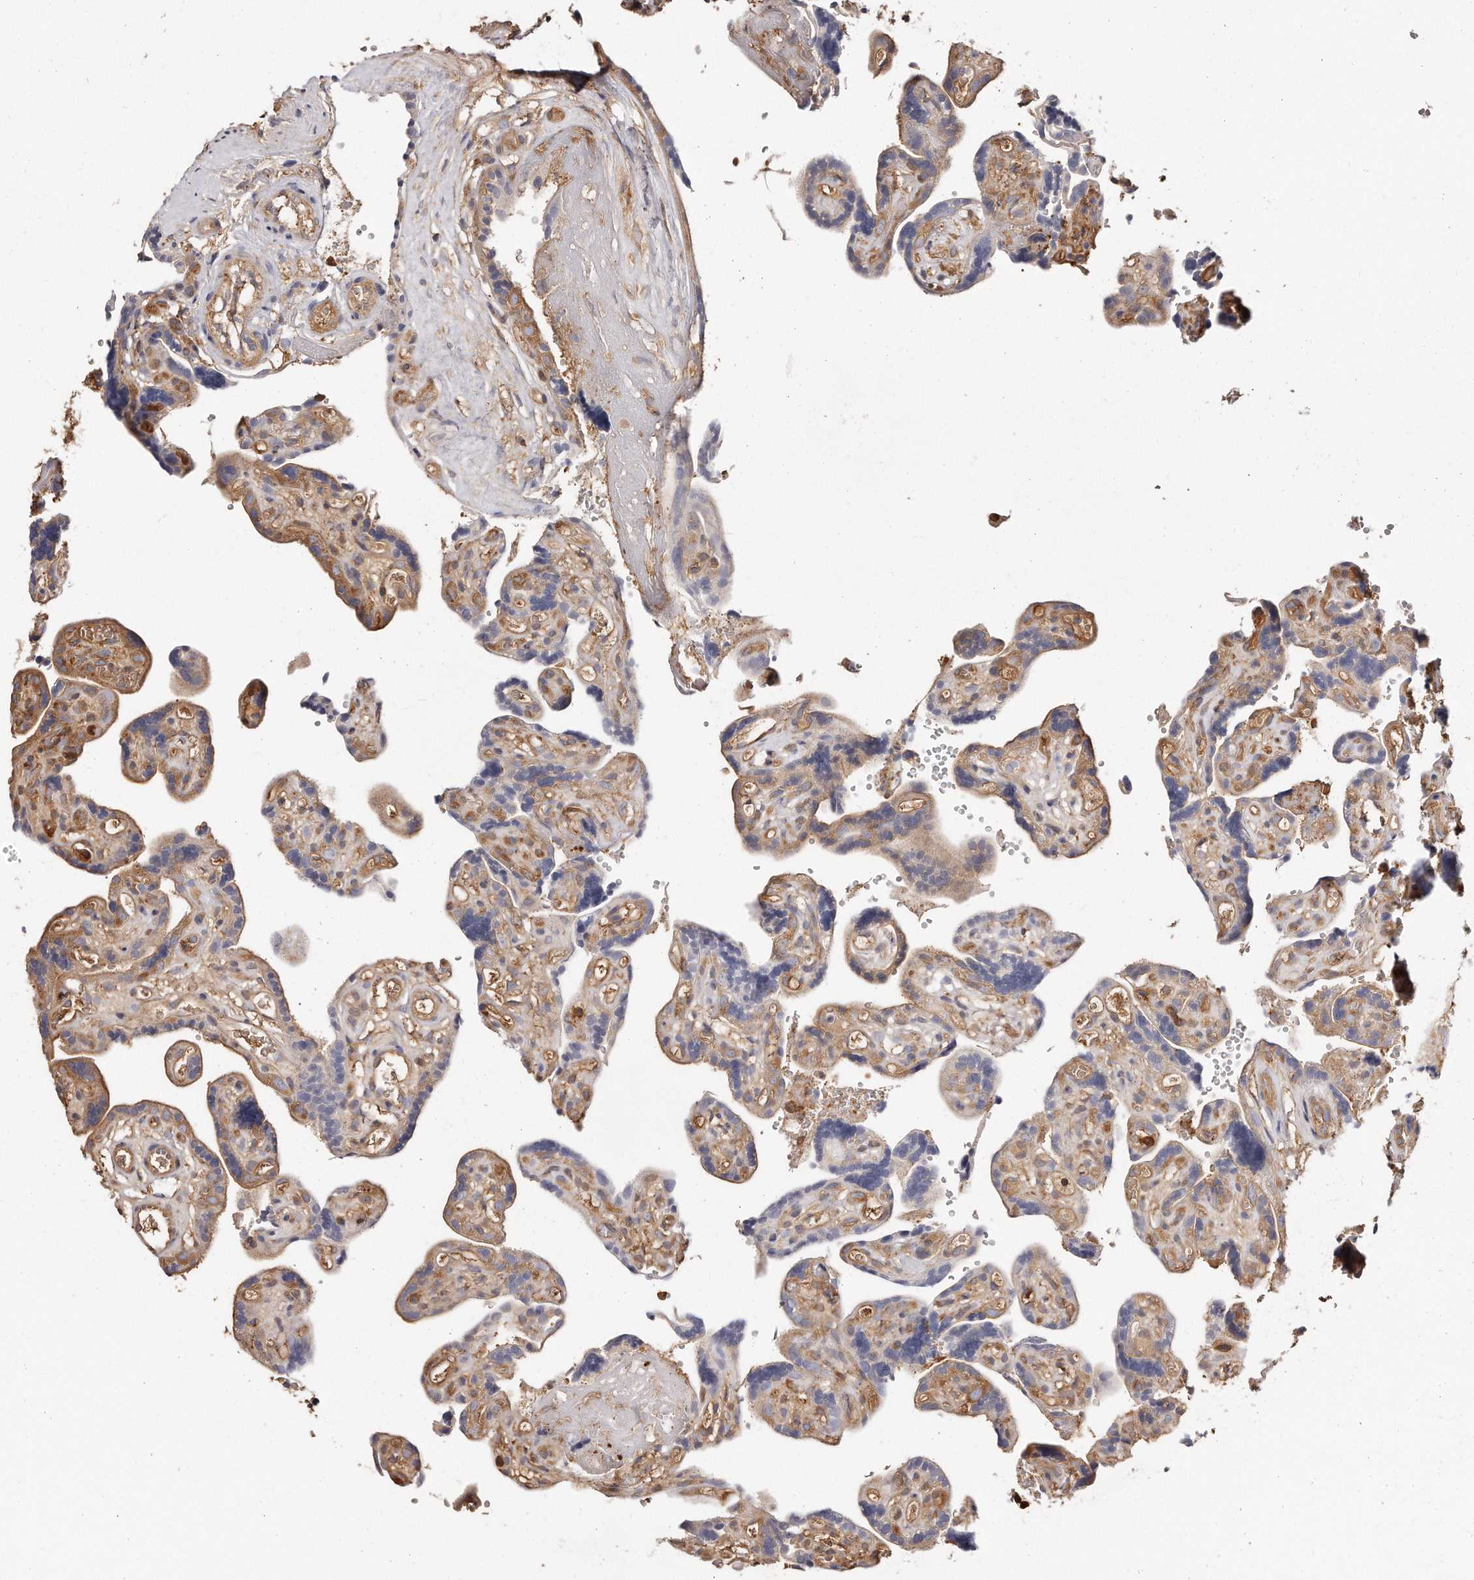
{"staining": {"intensity": "moderate", "quantity": ">75%", "location": "cytoplasmic/membranous"}, "tissue": "placenta", "cell_type": "Decidual cells", "image_type": "normal", "snomed": [{"axis": "morphology", "description": "Normal tissue, NOS"}, {"axis": "topography", "description": "Placenta"}], "caption": "Immunohistochemistry of benign human placenta exhibits medium levels of moderate cytoplasmic/membranous staining in about >75% of decidual cells.", "gene": "CAP1", "patient": {"sex": "female", "age": 30}}